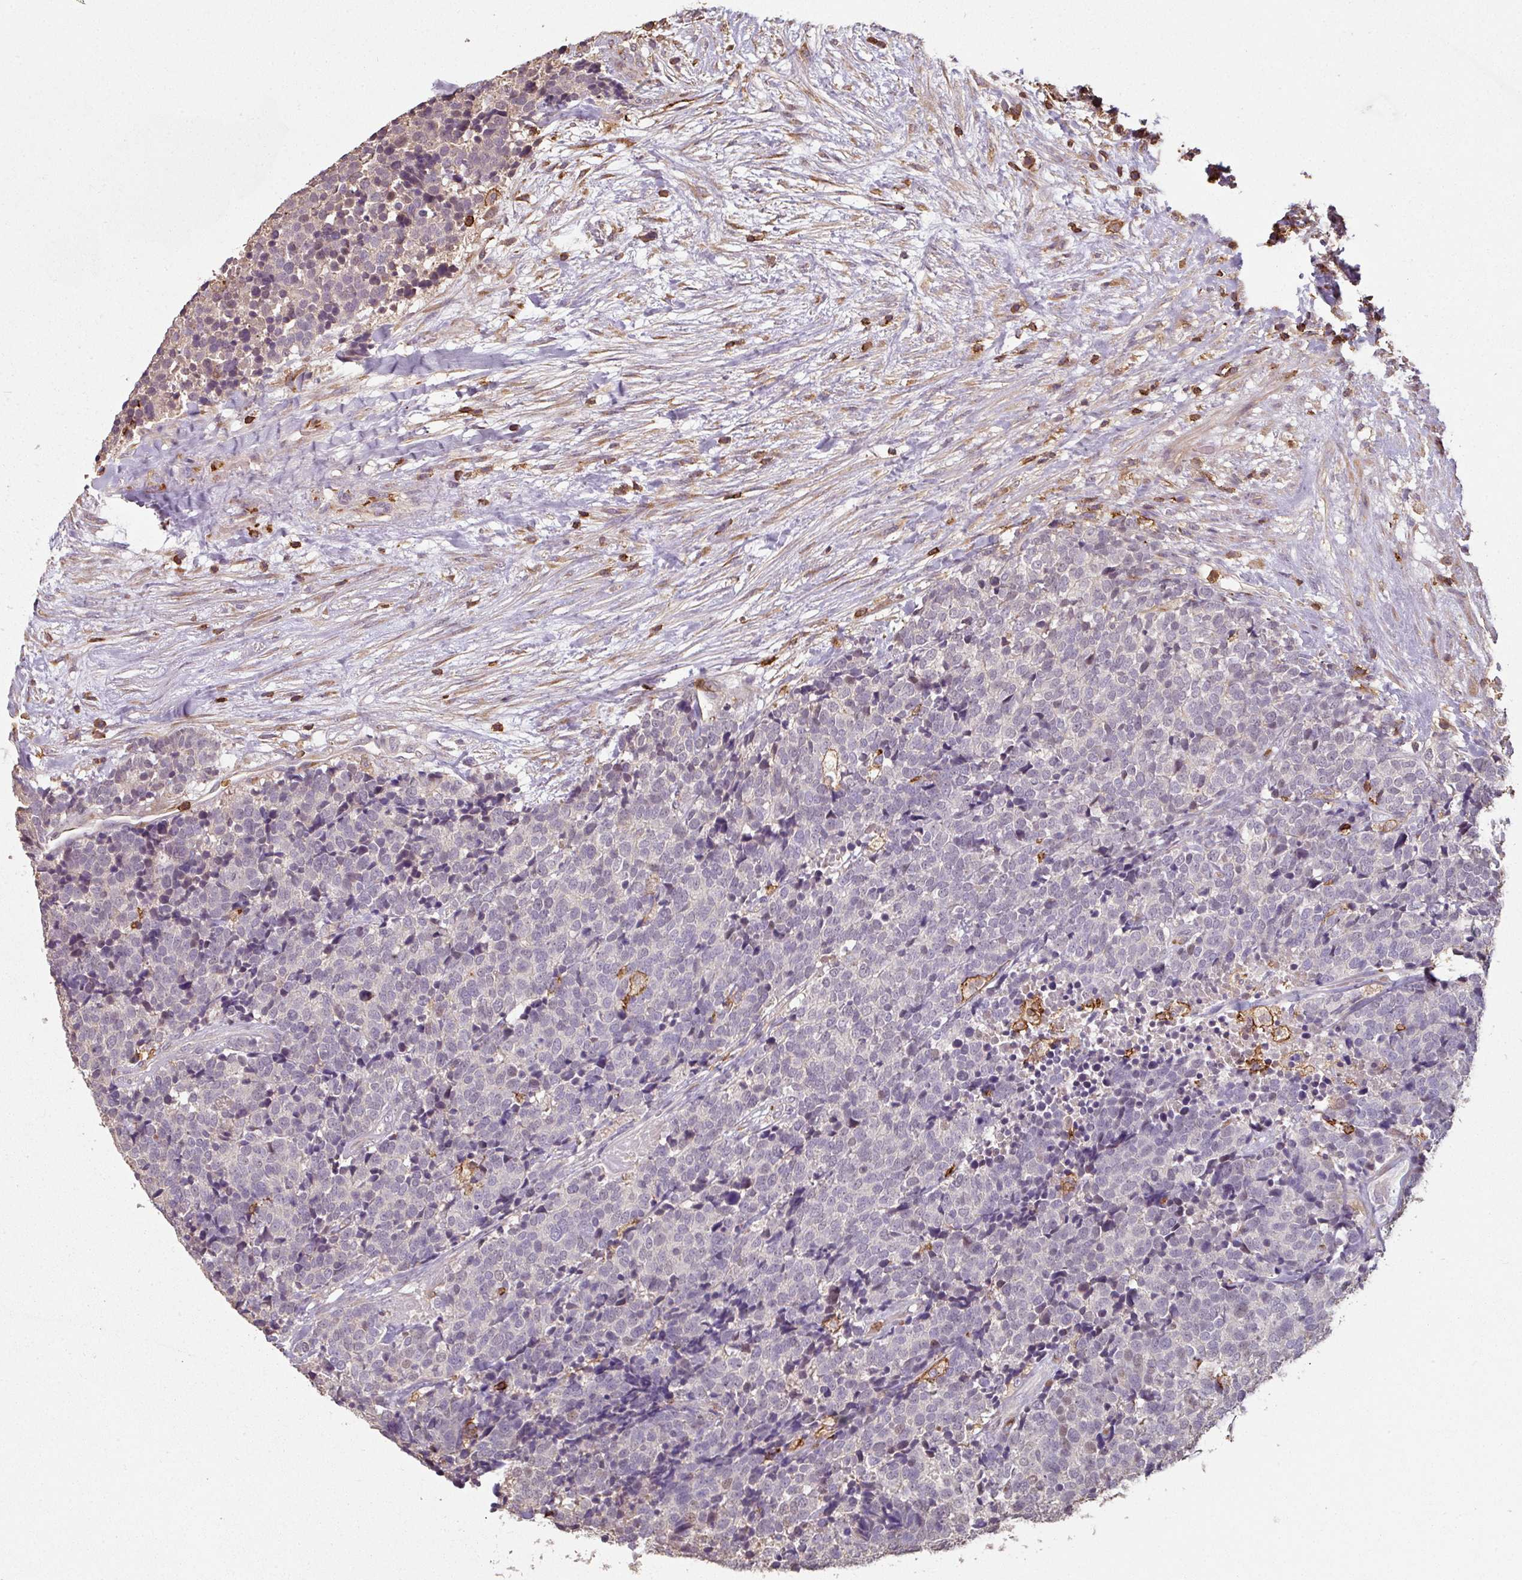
{"staining": {"intensity": "negative", "quantity": "none", "location": "none"}, "tissue": "carcinoid", "cell_type": "Tumor cells", "image_type": "cancer", "snomed": [{"axis": "morphology", "description": "Carcinoid, malignant, NOS"}, {"axis": "topography", "description": "Skin"}], "caption": "Protein analysis of carcinoid displays no significant positivity in tumor cells.", "gene": "OLFML2B", "patient": {"sex": "female", "age": 79}}